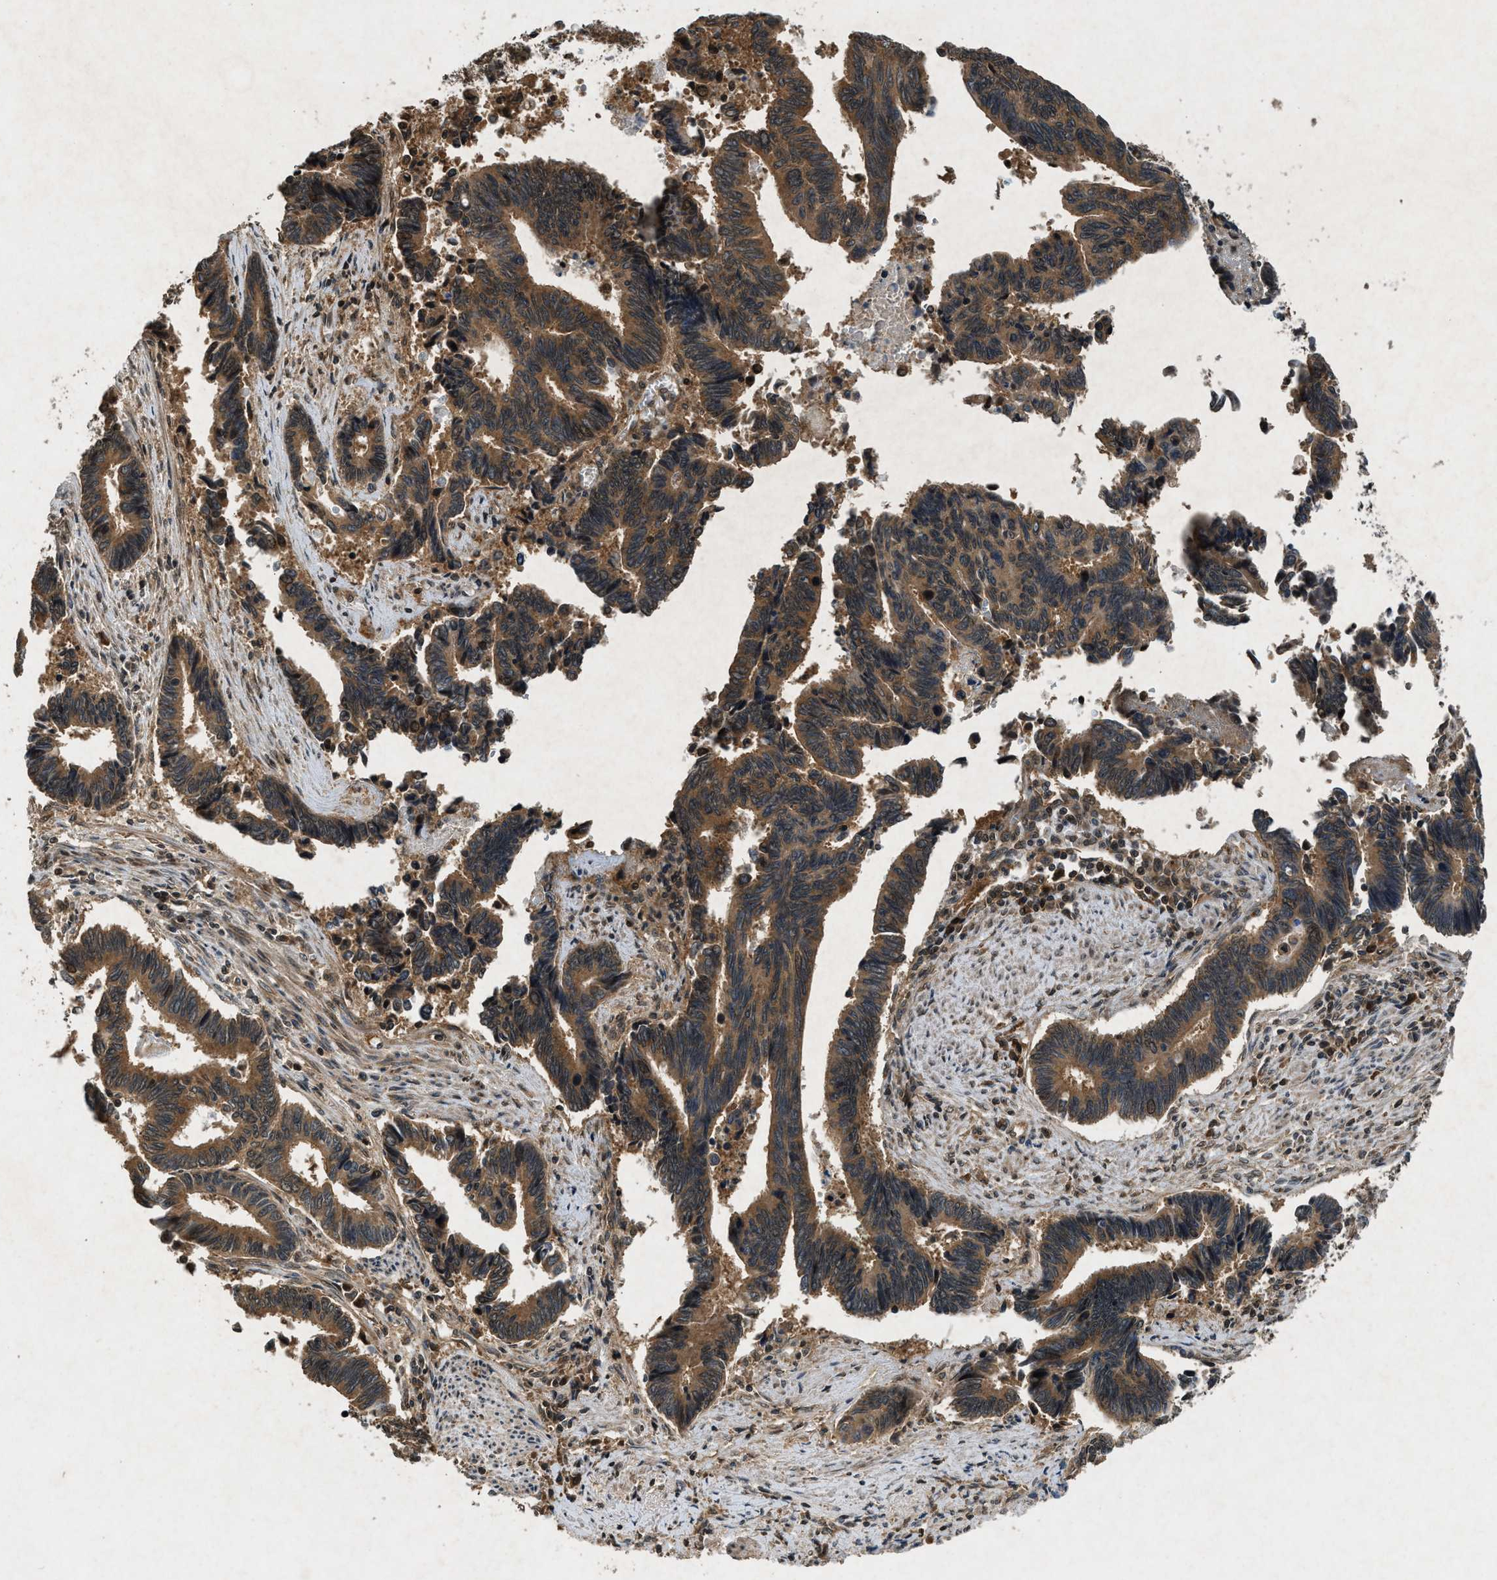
{"staining": {"intensity": "moderate", "quantity": ">75%", "location": "cytoplasmic/membranous"}, "tissue": "pancreatic cancer", "cell_type": "Tumor cells", "image_type": "cancer", "snomed": [{"axis": "morphology", "description": "Adenocarcinoma, NOS"}, {"axis": "topography", "description": "Pancreas"}], "caption": "About >75% of tumor cells in pancreatic cancer exhibit moderate cytoplasmic/membranous protein positivity as visualized by brown immunohistochemical staining.", "gene": "RPS6KB1", "patient": {"sex": "female", "age": 77}}